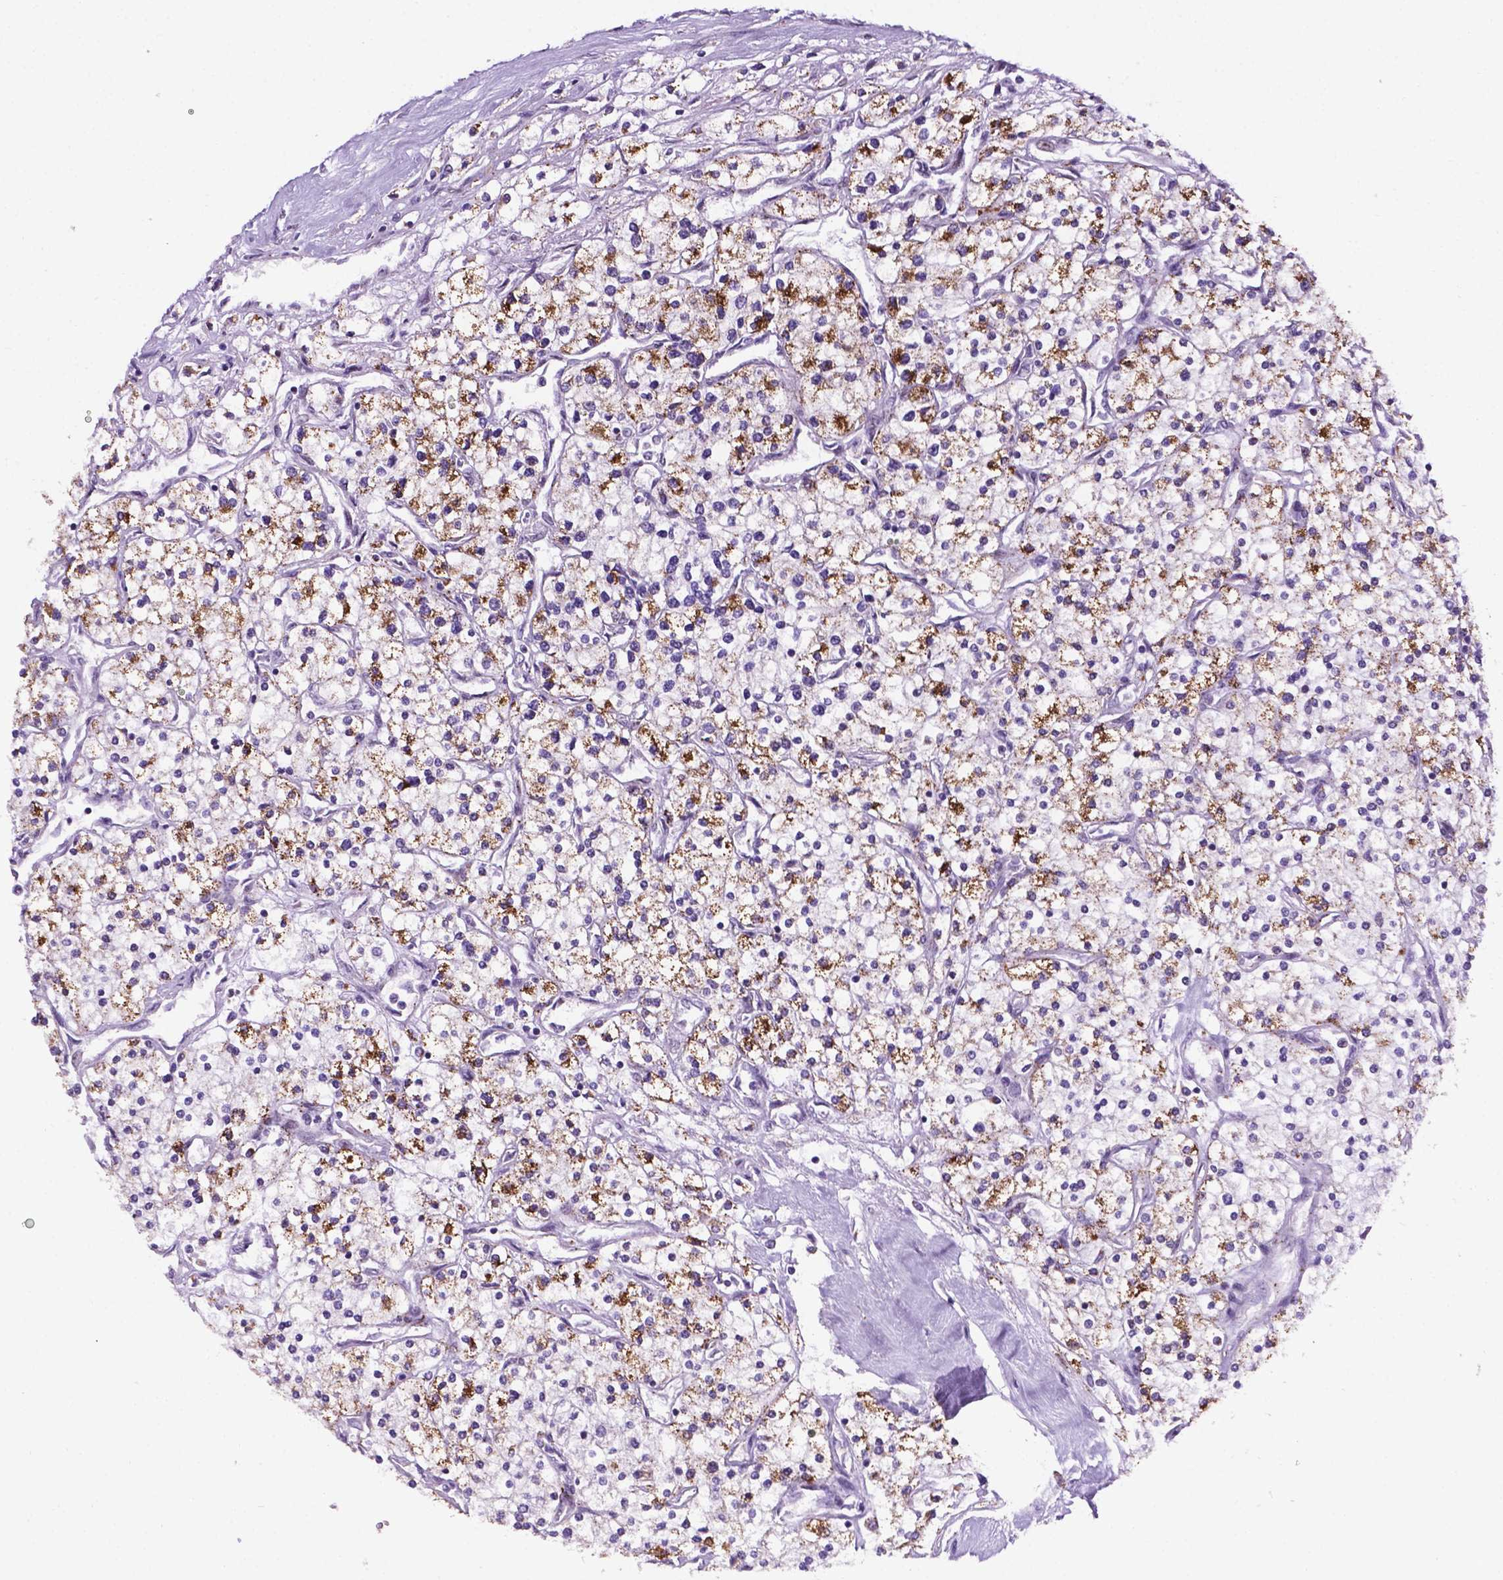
{"staining": {"intensity": "moderate", "quantity": "25%-75%", "location": "cytoplasmic/membranous"}, "tissue": "renal cancer", "cell_type": "Tumor cells", "image_type": "cancer", "snomed": [{"axis": "morphology", "description": "Adenocarcinoma, NOS"}, {"axis": "topography", "description": "Kidney"}], "caption": "Immunohistochemical staining of adenocarcinoma (renal) exhibits medium levels of moderate cytoplasmic/membranous staining in about 25%-75% of tumor cells. The protein is stained brown, and the nuclei are stained in blue (DAB IHC with brightfield microscopy, high magnification).", "gene": "SMAD3", "patient": {"sex": "male", "age": 80}}